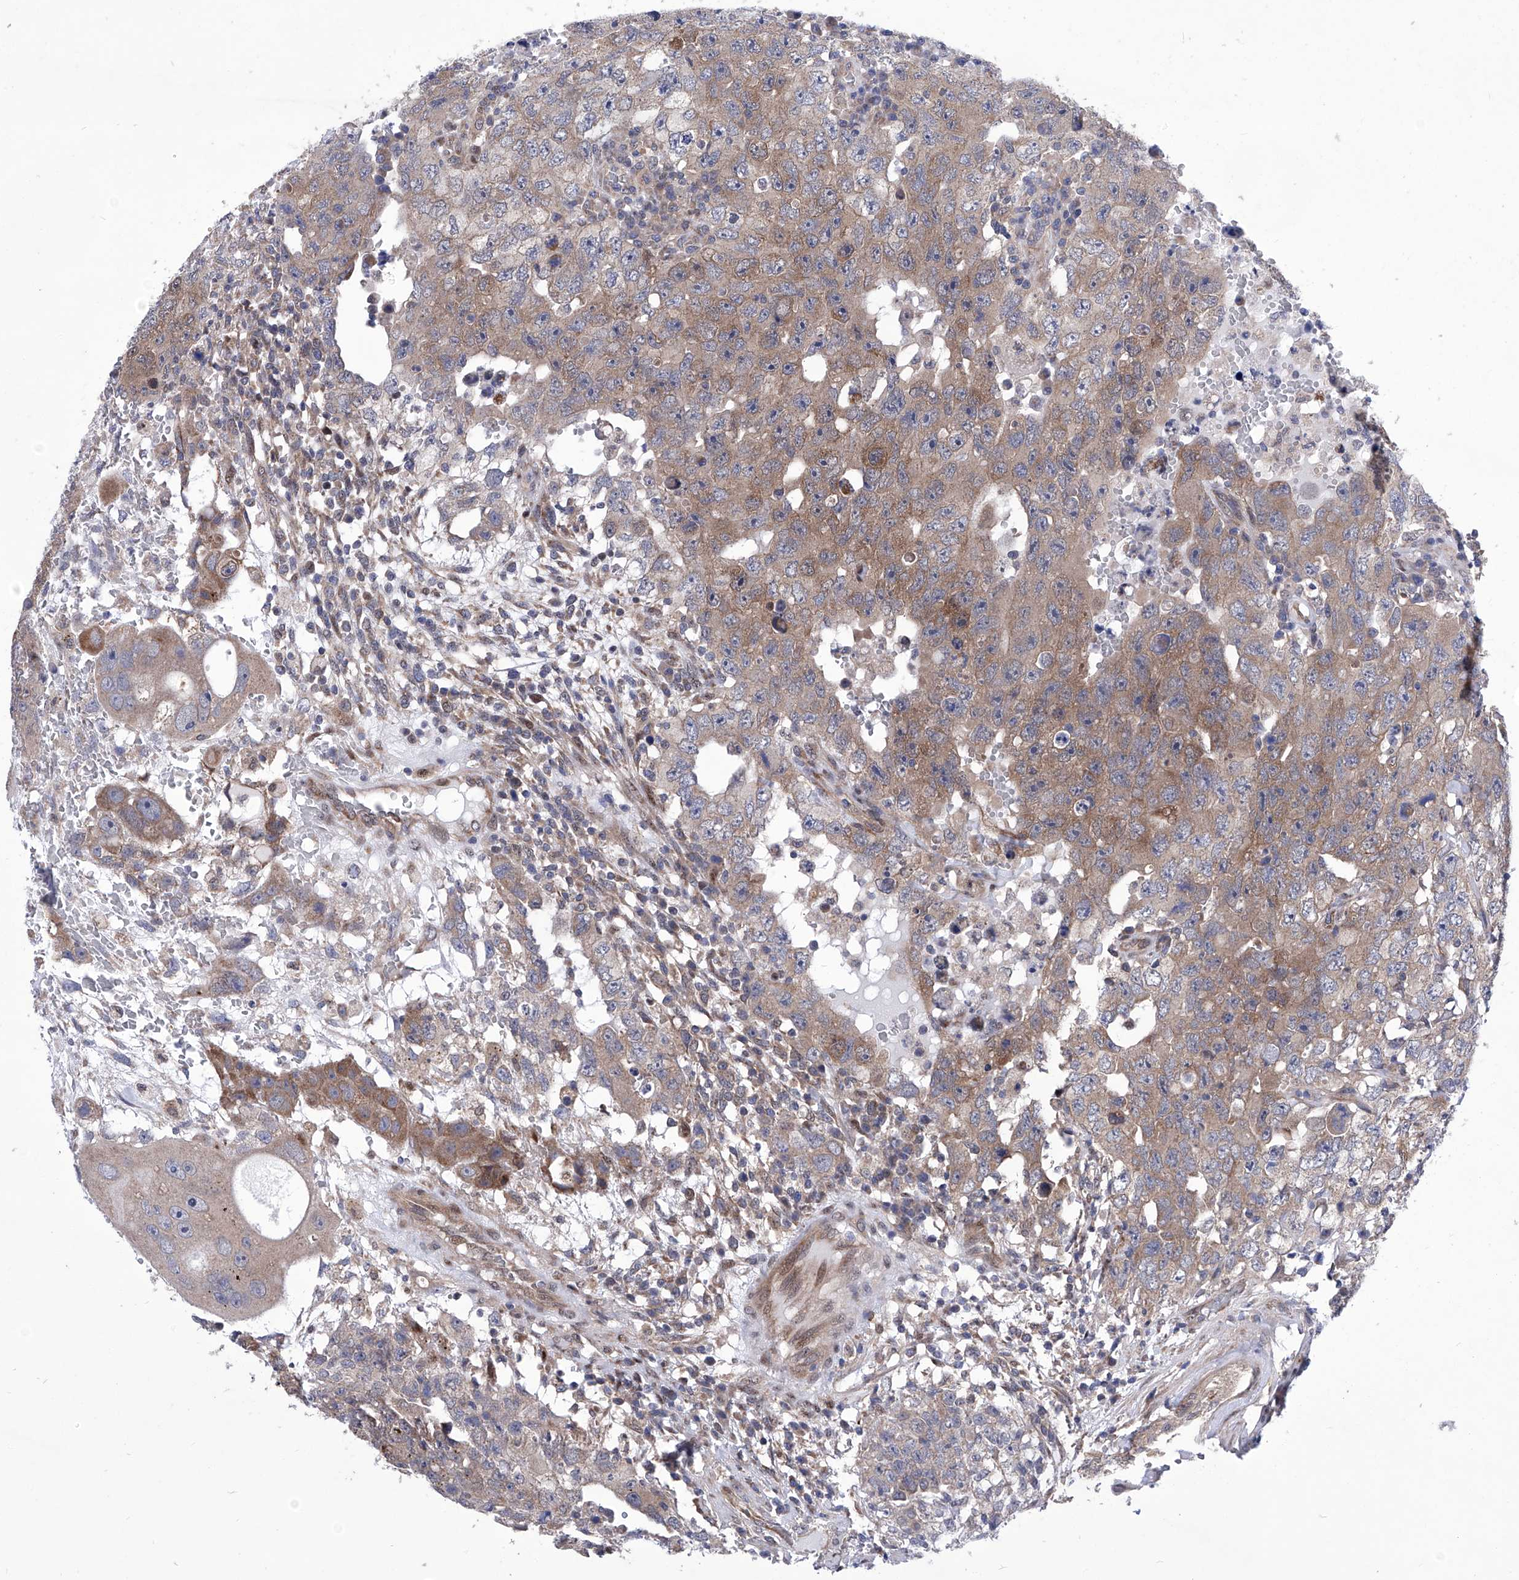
{"staining": {"intensity": "moderate", "quantity": "25%-75%", "location": "cytoplasmic/membranous"}, "tissue": "testis cancer", "cell_type": "Tumor cells", "image_type": "cancer", "snomed": [{"axis": "morphology", "description": "Carcinoma, Embryonal, NOS"}, {"axis": "topography", "description": "Testis"}], "caption": "Protein staining shows moderate cytoplasmic/membranous positivity in approximately 25%-75% of tumor cells in testis embryonal carcinoma.", "gene": "KTI12", "patient": {"sex": "male", "age": 26}}